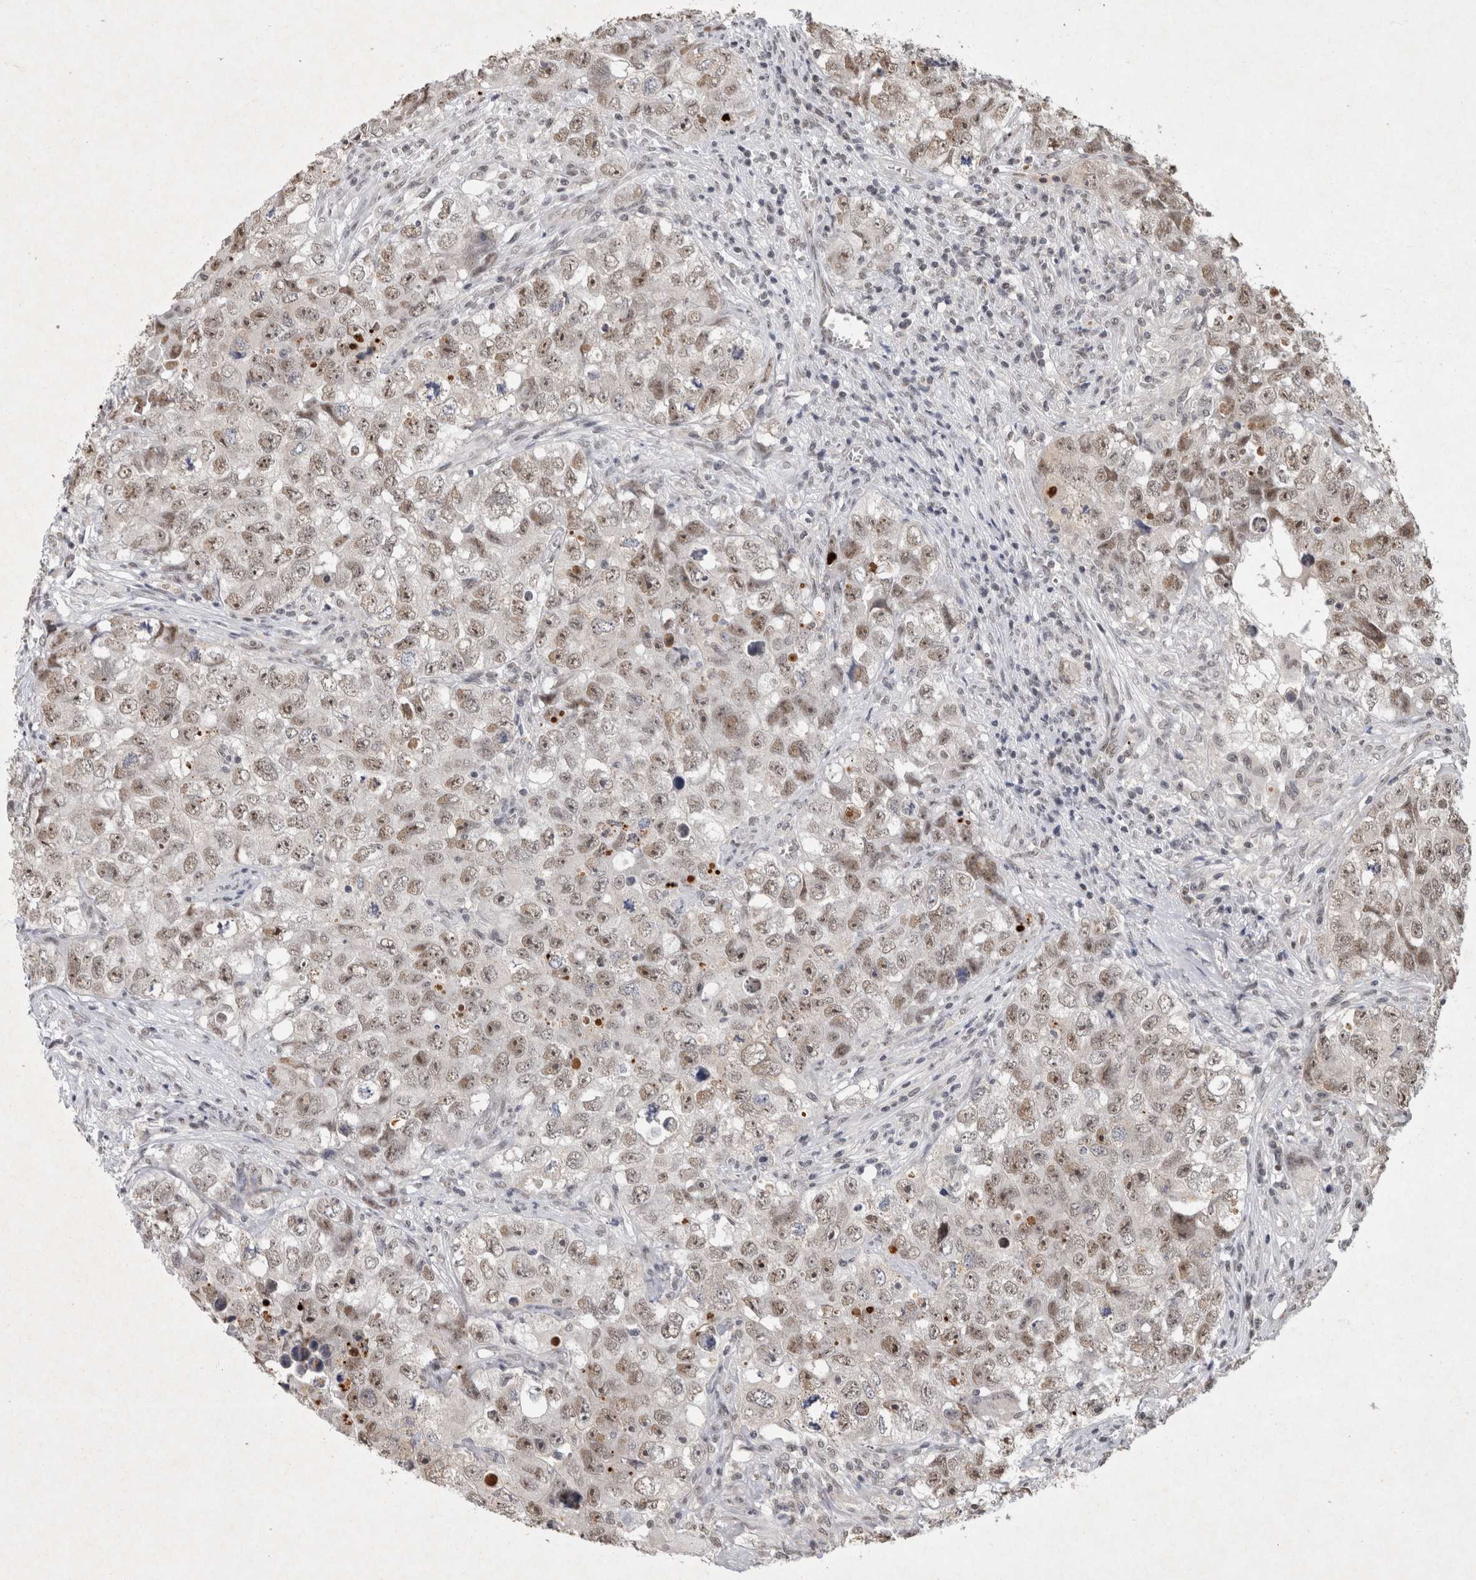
{"staining": {"intensity": "weak", "quantity": ">75%", "location": "nuclear"}, "tissue": "testis cancer", "cell_type": "Tumor cells", "image_type": "cancer", "snomed": [{"axis": "morphology", "description": "Seminoma, NOS"}, {"axis": "morphology", "description": "Carcinoma, Embryonal, NOS"}, {"axis": "topography", "description": "Testis"}], "caption": "Brown immunohistochemical staining in human seminoma (testis) exhibits weak nuclear positivity in approximately >75% of tumor cells.", "gene": "XRCC5", "patient": {"sex": "male", "age": 43}}